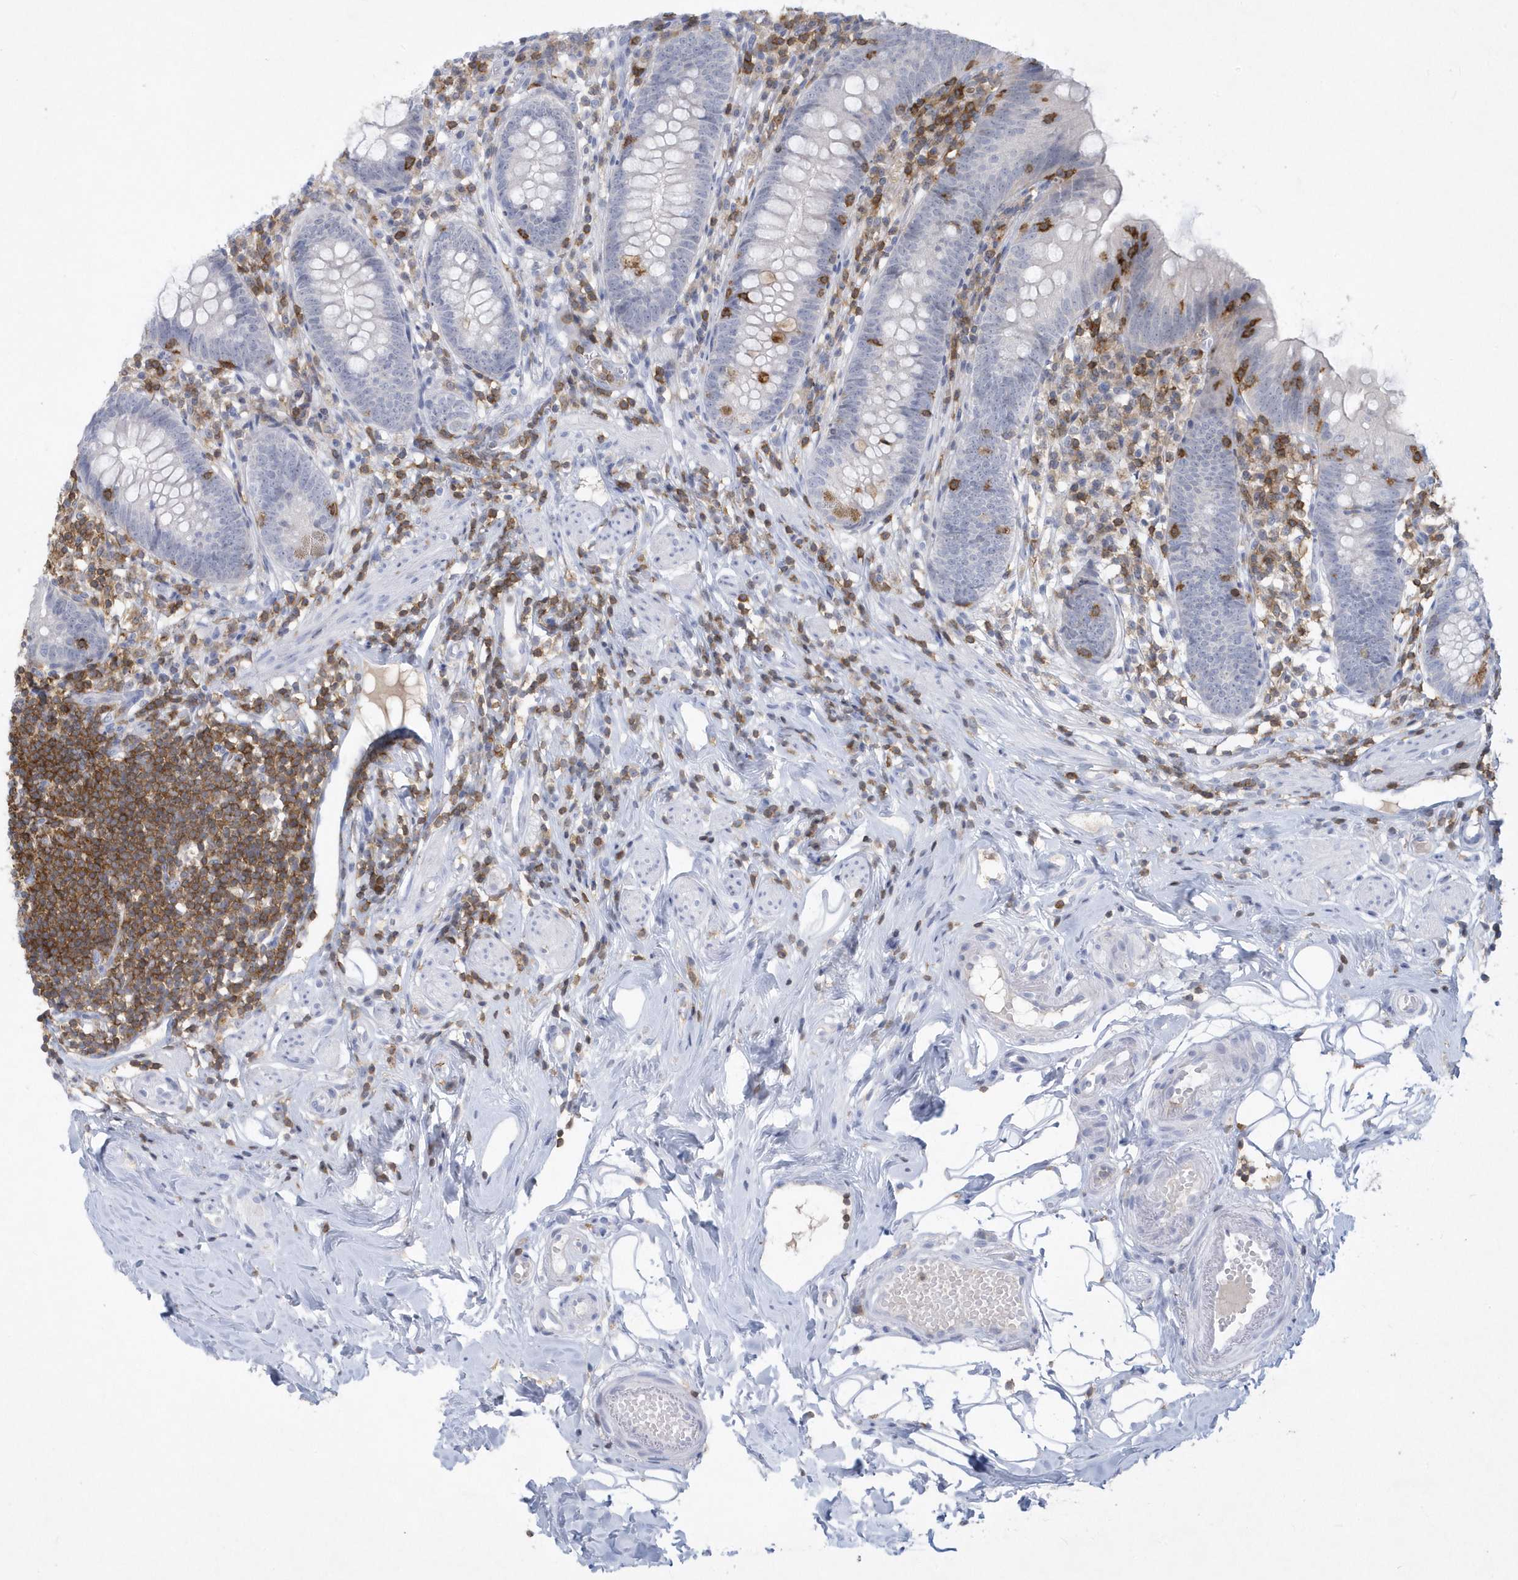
{"staining": {"intensity": "negative", "quantity": "none", "location": "none"}, "tissue": "appendix", "cell_type": "Glandular cells", "image_type": "normal", "snomed": [{"axis": "morphology", "description": "Normal tissue, NOS"}, {"axis": "topography", "description": "Appendix"}], "caption": "Immunohistochemical staining of benign human appendix displays no significant staining in glandular cells.", "gene": "PSD4", "patient": {"sex": "female", "age": 62}}